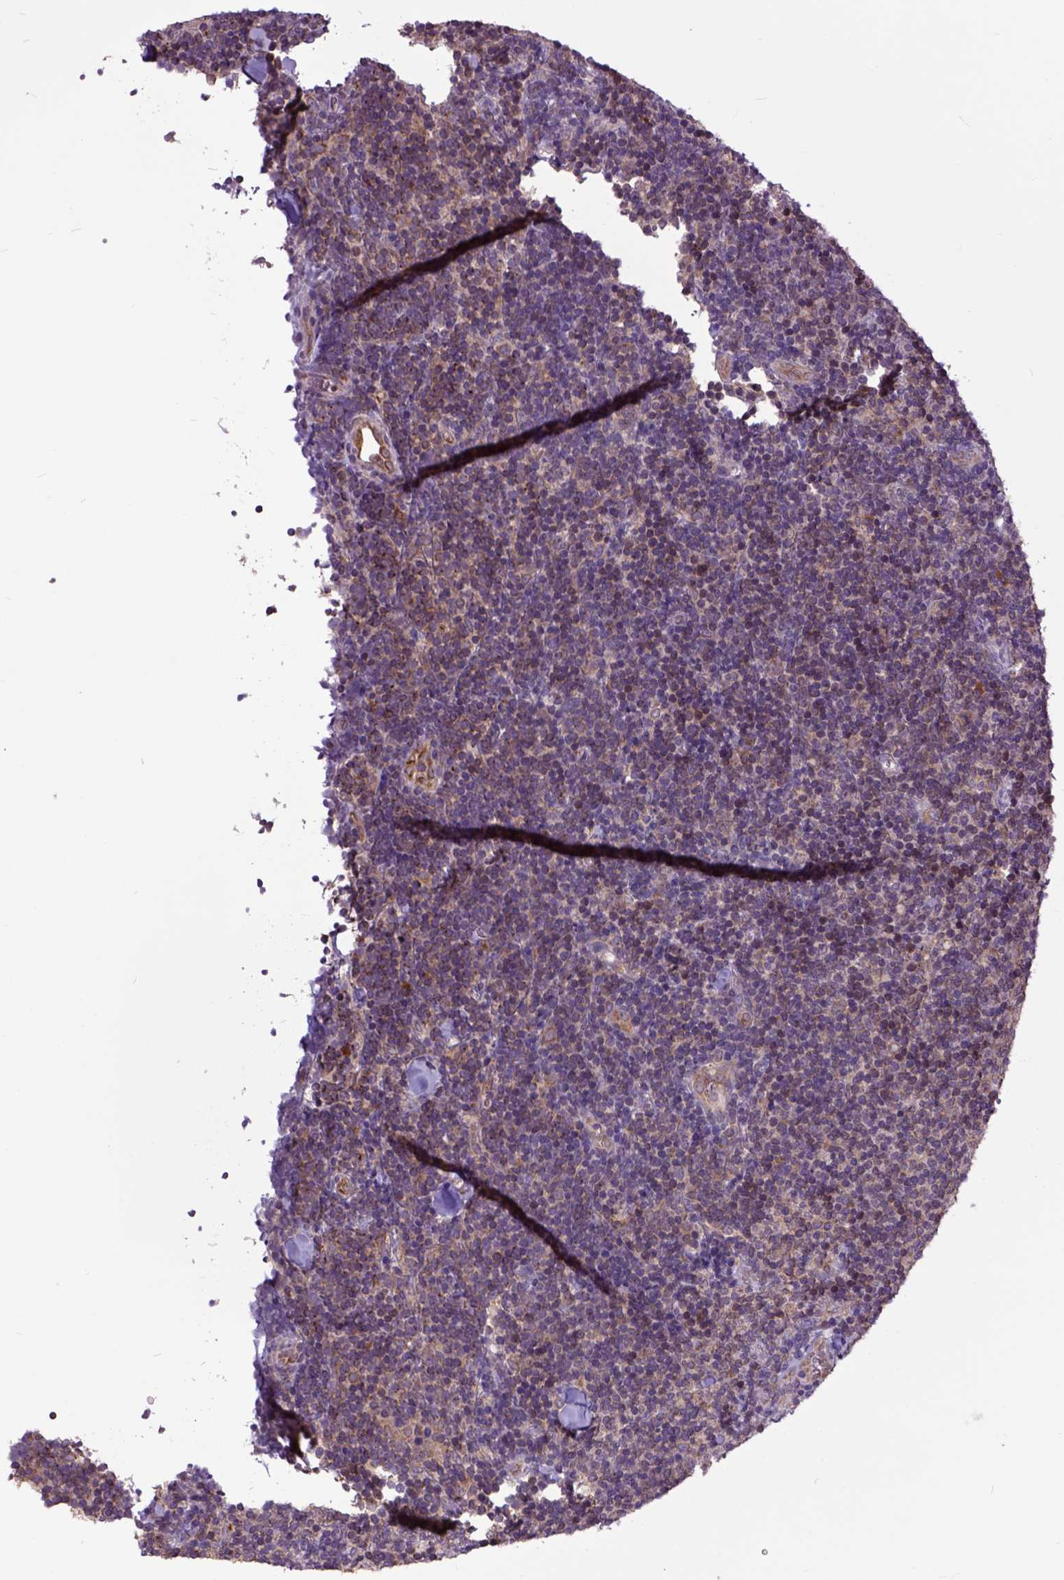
{"staining": {"intensity": "weak", "quantity": "25%-75%", "location": "cytoplasmic/membranous"}, "tissue": "lymphoma", "cell_type": "Tumor cells", "image_type": "cancer", "snomed": [{"axis": "morphology", "description": "Malignant lymphoma, non-Hodgkin's type, Low grade"}, {"axis": "topography", "description": "Lymph node"}], "caption": "A brown stain shows weak cytoplasmic/membranous positivity of a protein in lymphoma tumor cells.", "gene": "ARL1", "patient": {"sex": "female", "age": 56}}